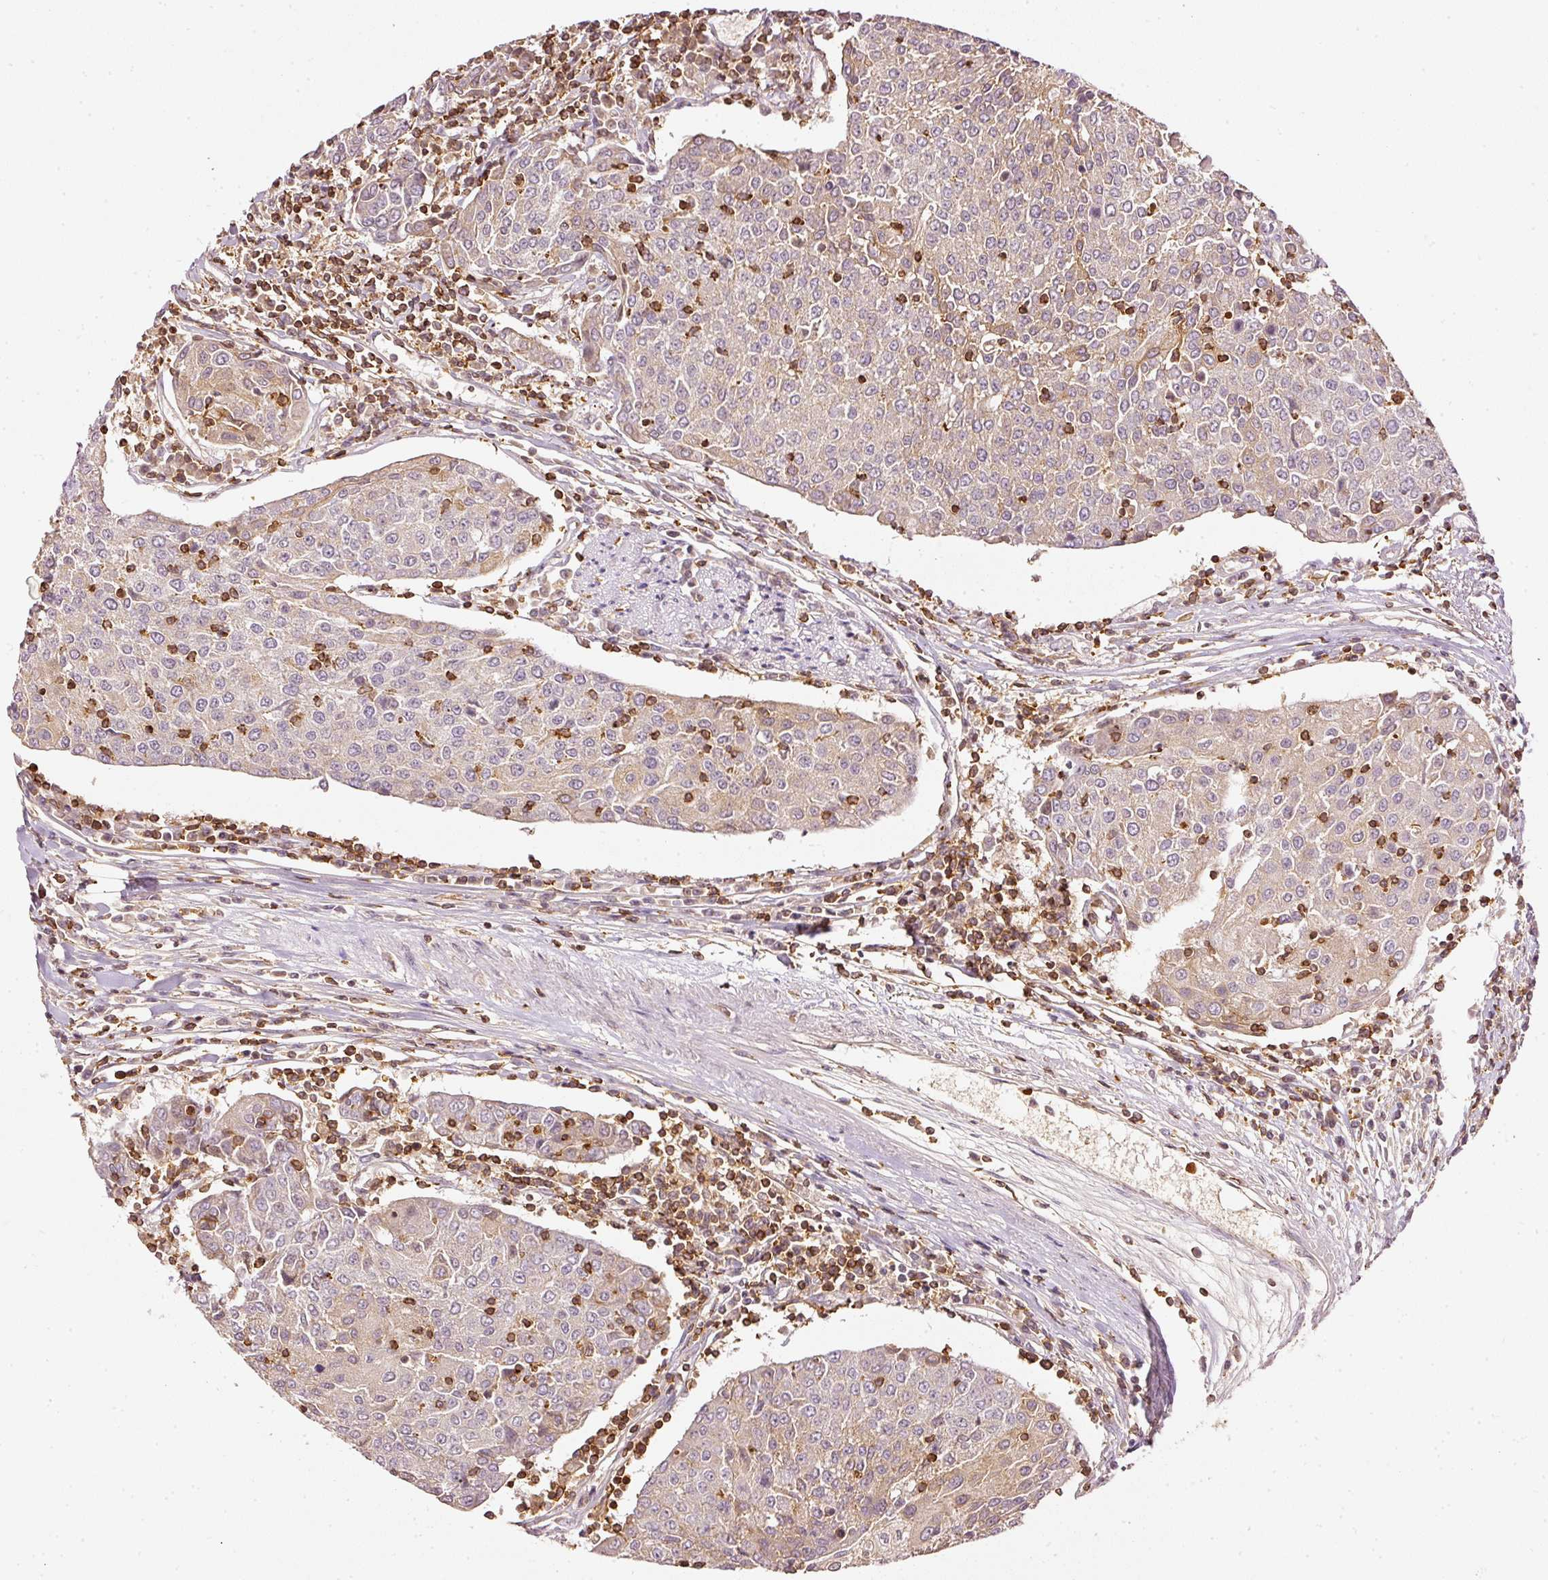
{"staining": {"intensity": "weak", "quantity": "25%-75%", "location": "cytoplasmic/membranous"}, "tissue": "urothelial cancer", "cell_type": "Tumor cells", "image_type": "cancer", "snomed": [{"axis": "morphology", "description": "Urothelial carcinoma, High grade"}, {"axis": "topography", "description": "Urinary bladder"}], "caption": "Human urothelial carcinoma (high-grade) stained with a brown dye shows weak cytoplasmic/membranous positive expression in approximately 25%-75% of tumor cells.", "gene": "EVL", "patient": {"sex": "female", "age": 85}}